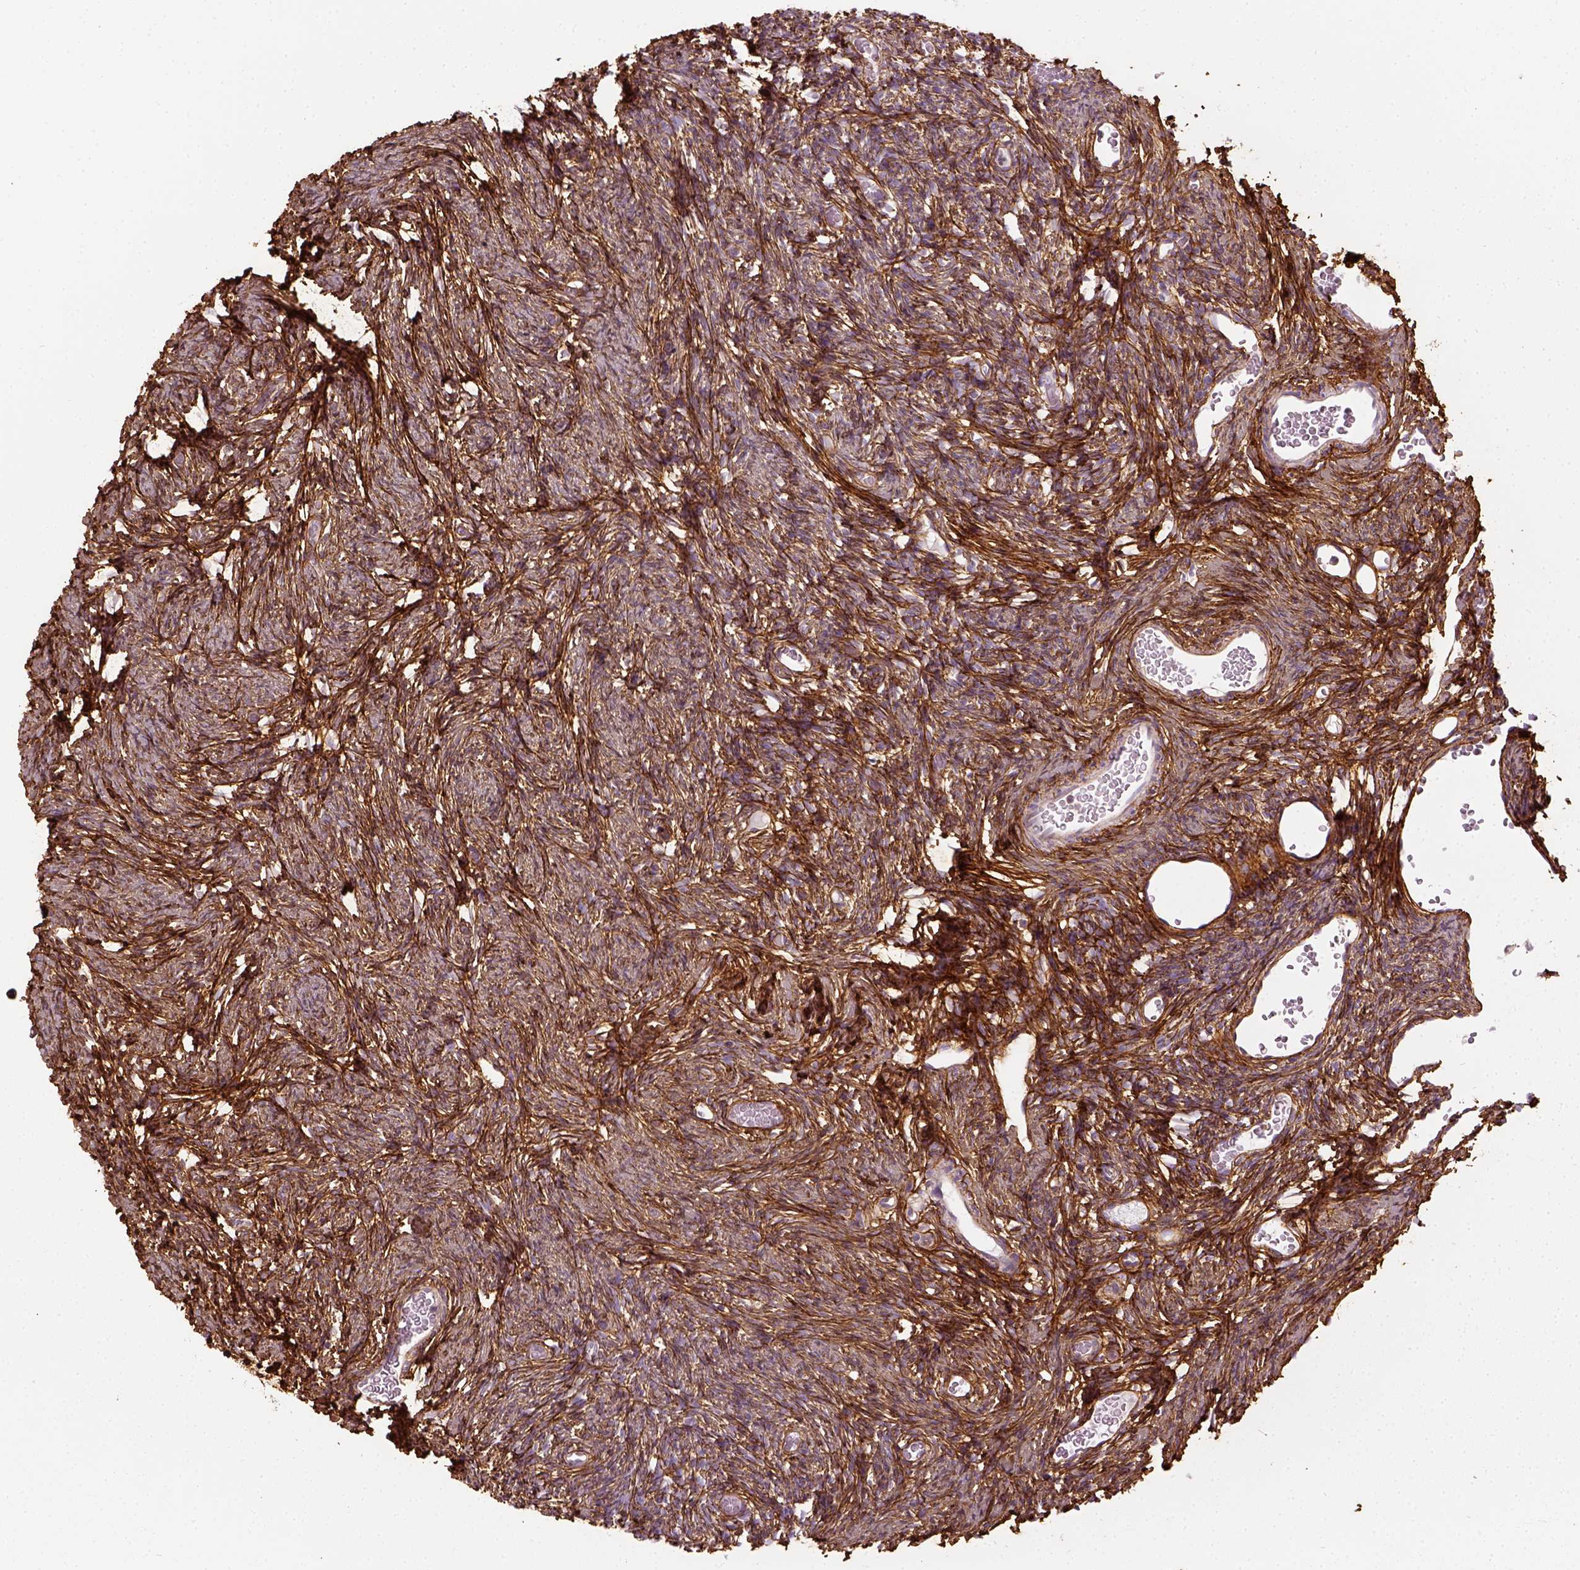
{"staining": {"intensity": "weak", "quantity": ">75%", "location": "cytoplasmic/membranous"}, "tissue": "ovary", "cell_type": "Follicle cells", "image_type": "normal", "snomed": [{"axis": "morphology", "description": "Normal tissue, NOS"}, {"axis": "topography", "description": "Ovary"}], "caption": "IHC of normal human ovary reveals low levels of weak cytoplasmic/membranous positivity in about >75% of follicle cells.", "gene": "COL6A2", "patient": {"sex": "female", "age": 39}}